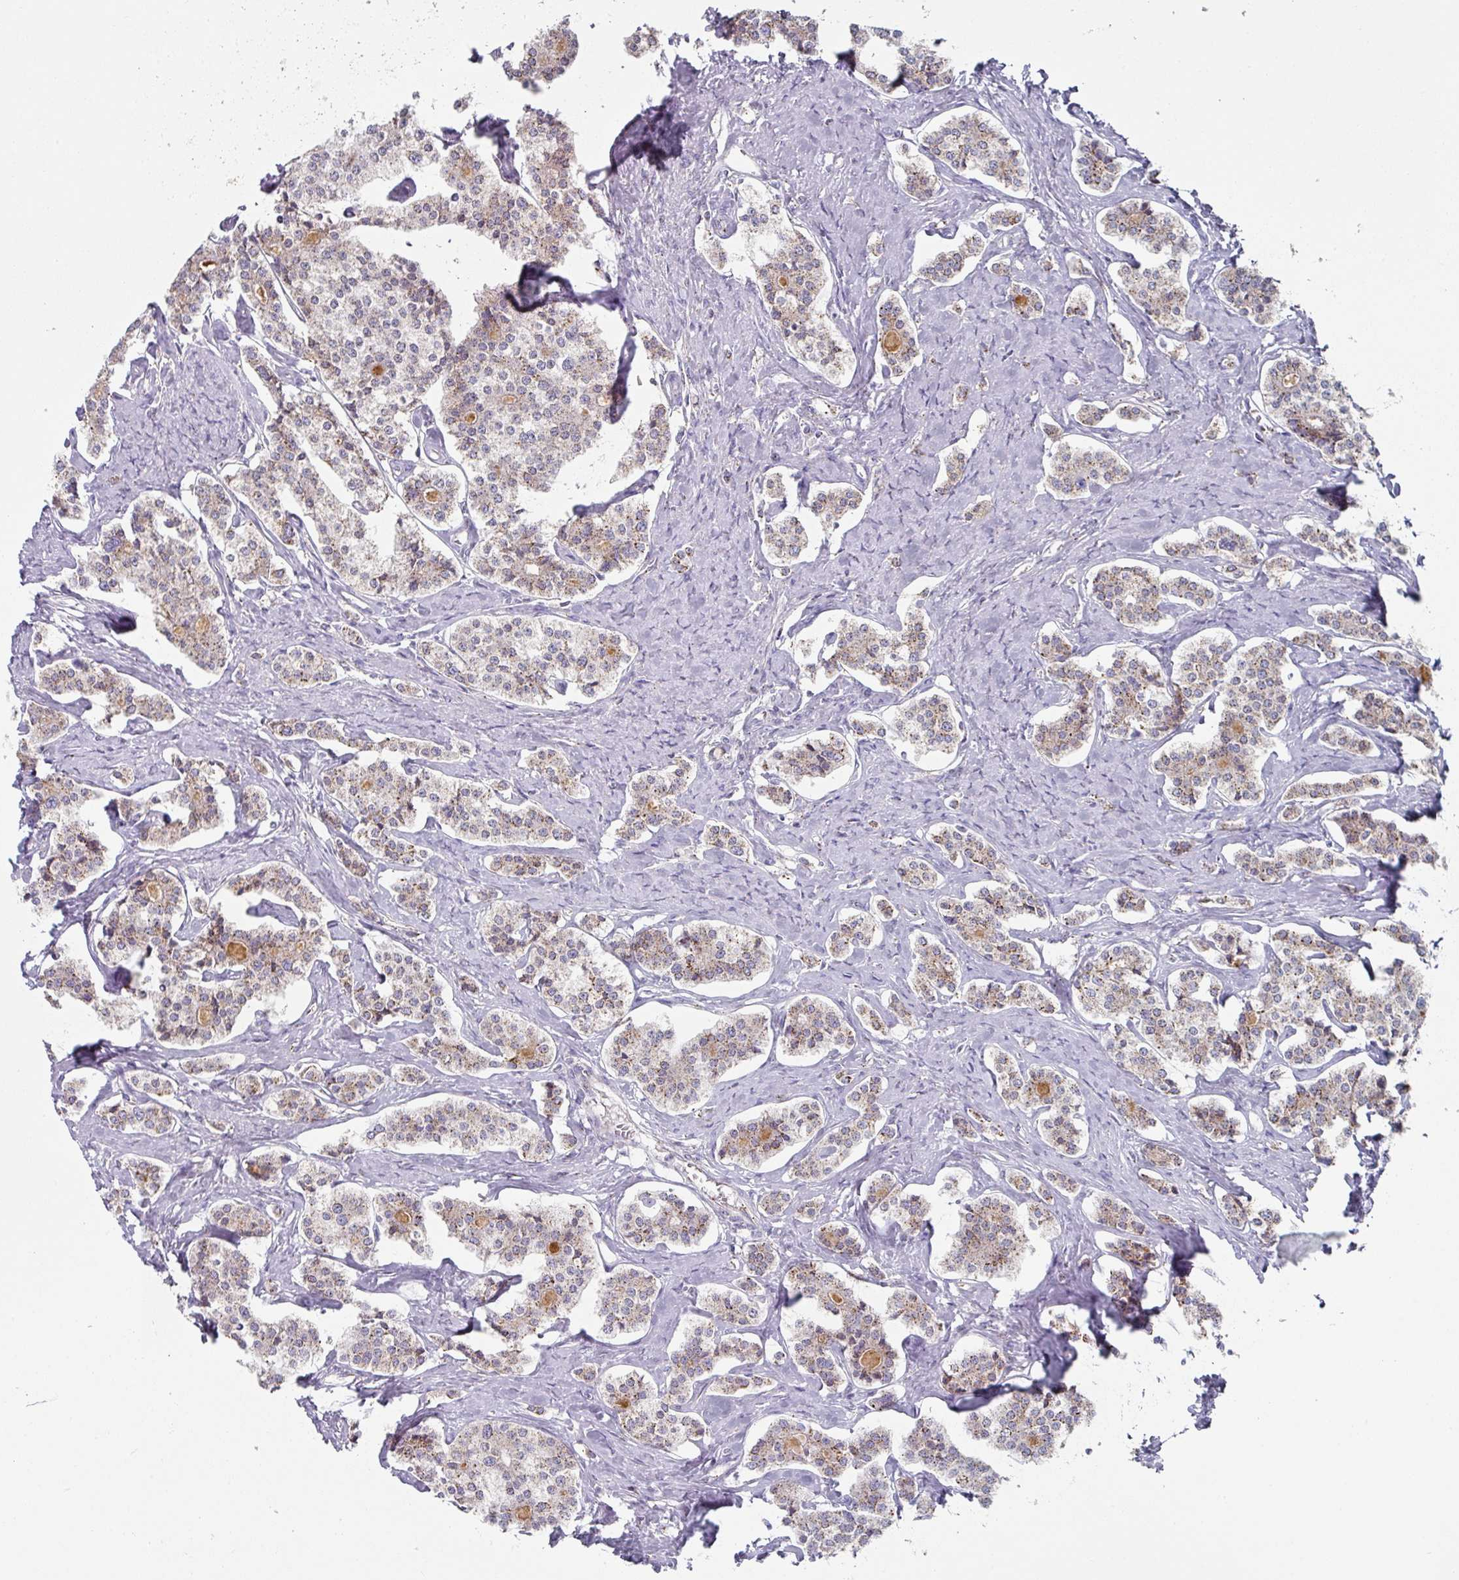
{"staining": {"intensity": "weak", "quantity": "25%-75%", "location": "cytoplasmic/membranous"}, "tissue": "carcinoid", "cell_type": "Tumor cells", "image_type": "cancer", "snomed": [{"axis": "morphology", "description": "Carcinoid, malignant, NOS"}, {"axis": "topography", "description": "Small intestine"}], "caption": "Carcinoid (malignant) stained with a protein marker displays weak staining in tumor cells.", "gene": "CCDC85B", "patient": {"sex": "male", "age": 63}}